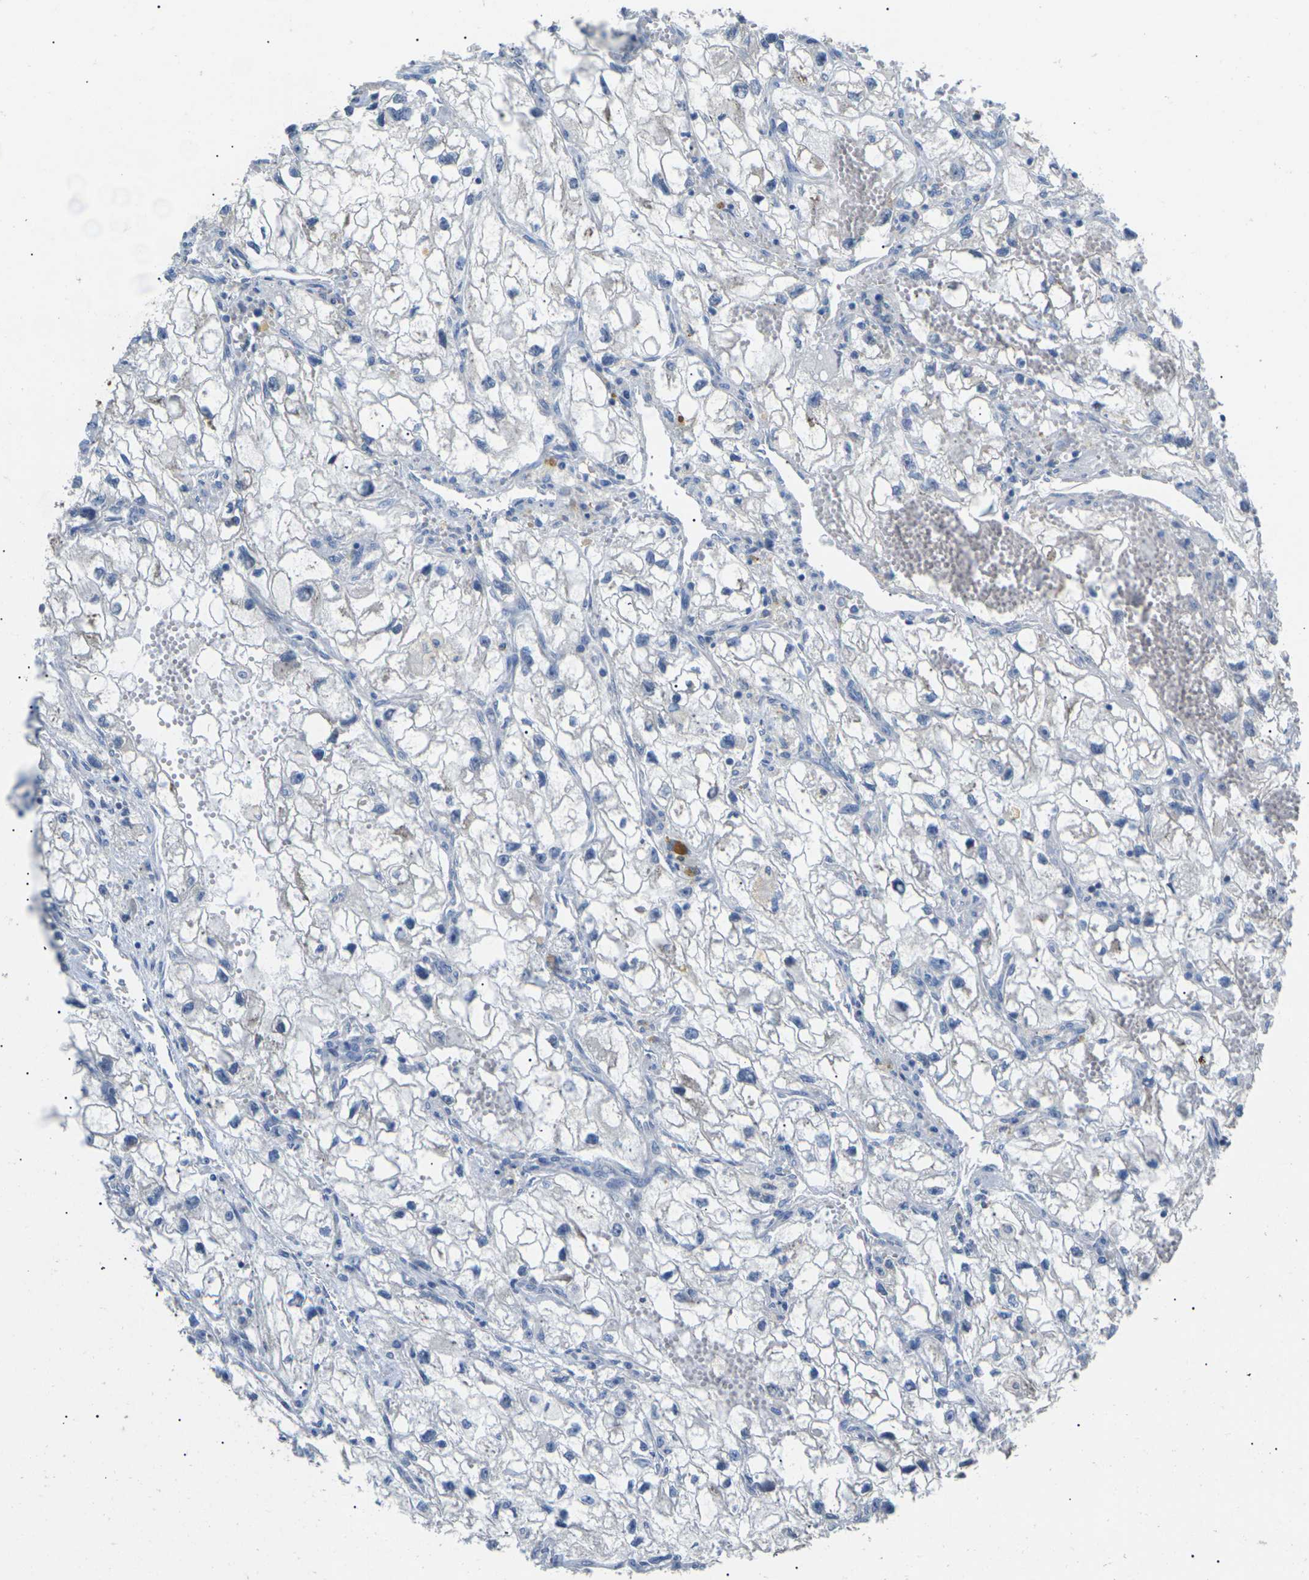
{"staining": {"intensity": "negative", "quantity": "none", "location": "none"}, "tissue": "renal cancer", "cell_type": "Tumor cells", "image_type": "cancer", "snomed": [{"axis": "morphology", "description": "Adenocarcinoma, NOS"}, {"axis": "topography", "description": "Kidney"}], "caption": "Immunohistochemistry (IHC) image of neoplastic tissue: adenocarcinoma (renal) stained with DAB (3,3'-diaminobenzidine) exhibits no significant protein staining in tumor cells. Nuclei are stained in blue.", "gene": "KLHDC8B", "patient": {"sex": "female", "age": 70}}